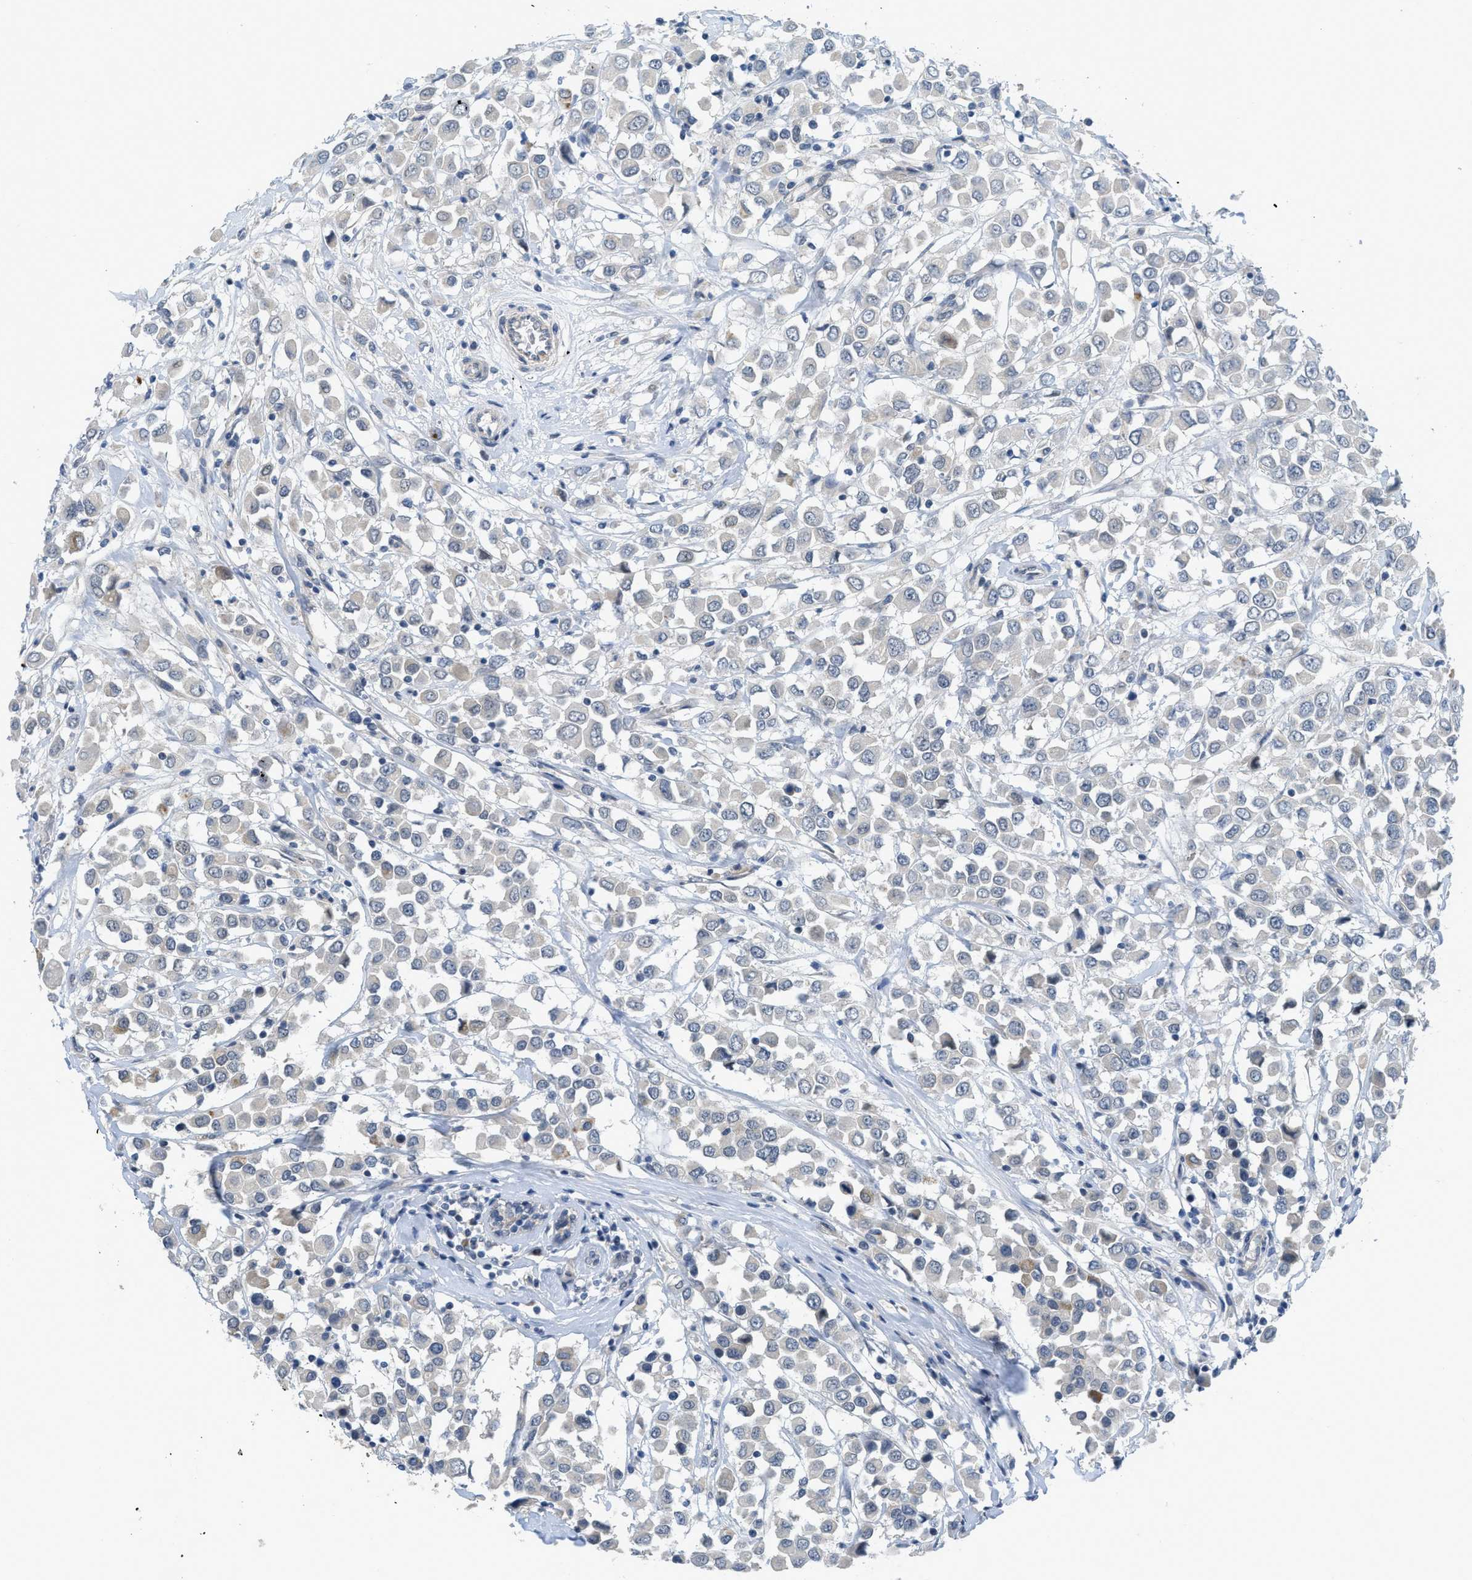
{"staining": {"intensity": "negative", "quantity": "none", "location": "none"}, "tissue": "breast cancer", "cell_type": "Tumor cells", "image_type": "cancer", "snomed": [{"axis": "morphology", "description": "Duct carcinoma"}, {"axis": "topography", "description": "Breast"}], "caption": "IHC micrograph of neoplastic tissue: breast infiltrating ductal carcinoma stained with DAB (3,3'-diaminobenzidine) reveals no significant protein positivity in tumor cells.", "gene": "TNFAIP1", "patient": {"sex": "female", "age": 61}}